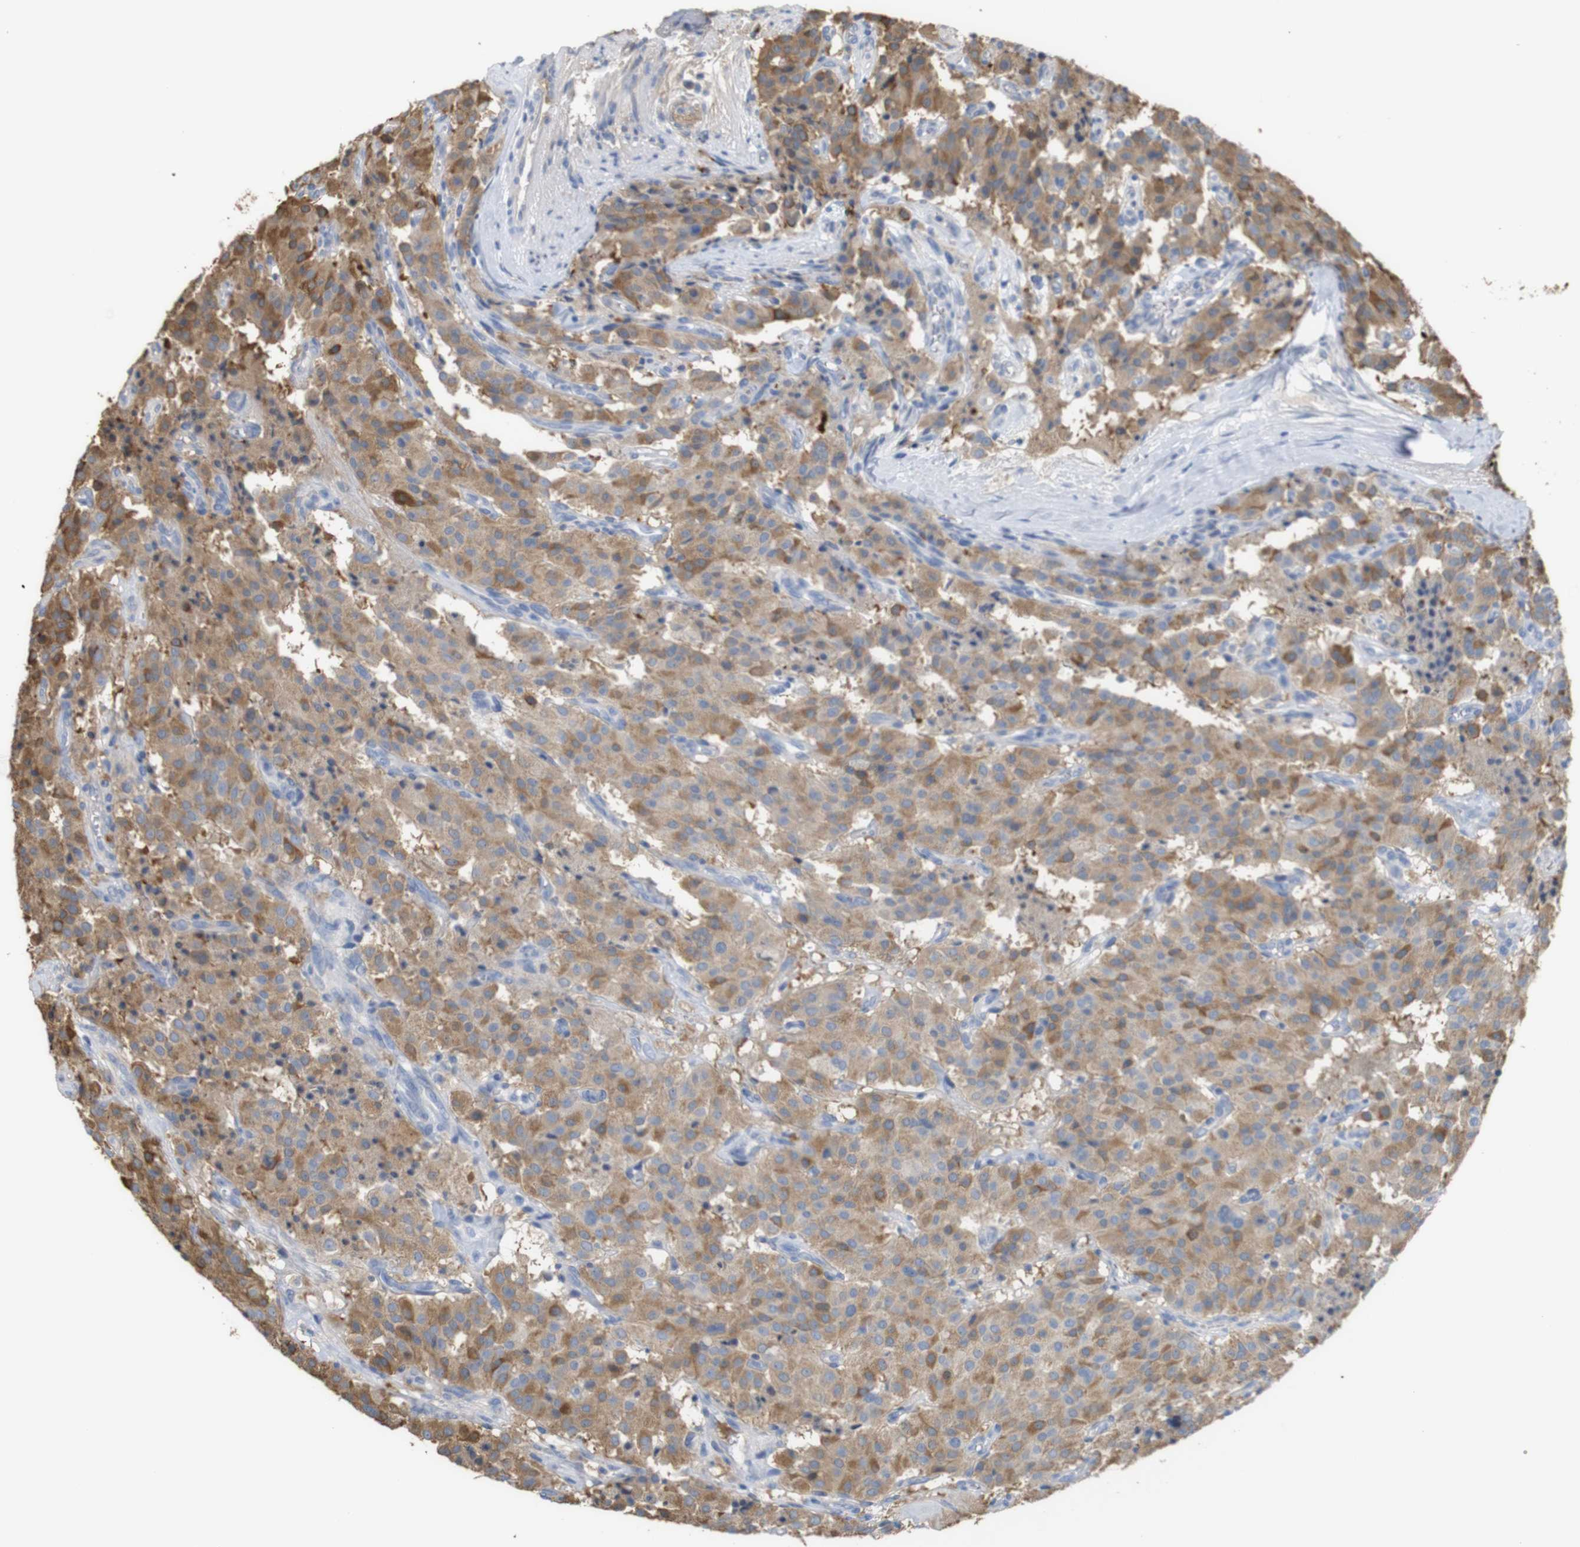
{"staining": {"intensity": "moderate", "quantity": ">75%", "location": "cytoplasmic/membranous"}, "tissue": "carcinoid", "cell_type": "Tumor cells", "image_type": "cancer", "snomed": [{"axis": "morphology", "description": "Carcinoid, malignant, NOS"}, {"axis": "topography", "description": "Lung"}], "caption": "Immunohistochemistry (DAB (3,3'-diaminobenzidine)) staining of human carcinoid (malignant) displays moderate cytoplasmic/membranous protein staining in approximately >75% of tumor cells.", "gene": "PTPRR", "patient": {"sex": "male", "age": 30}}